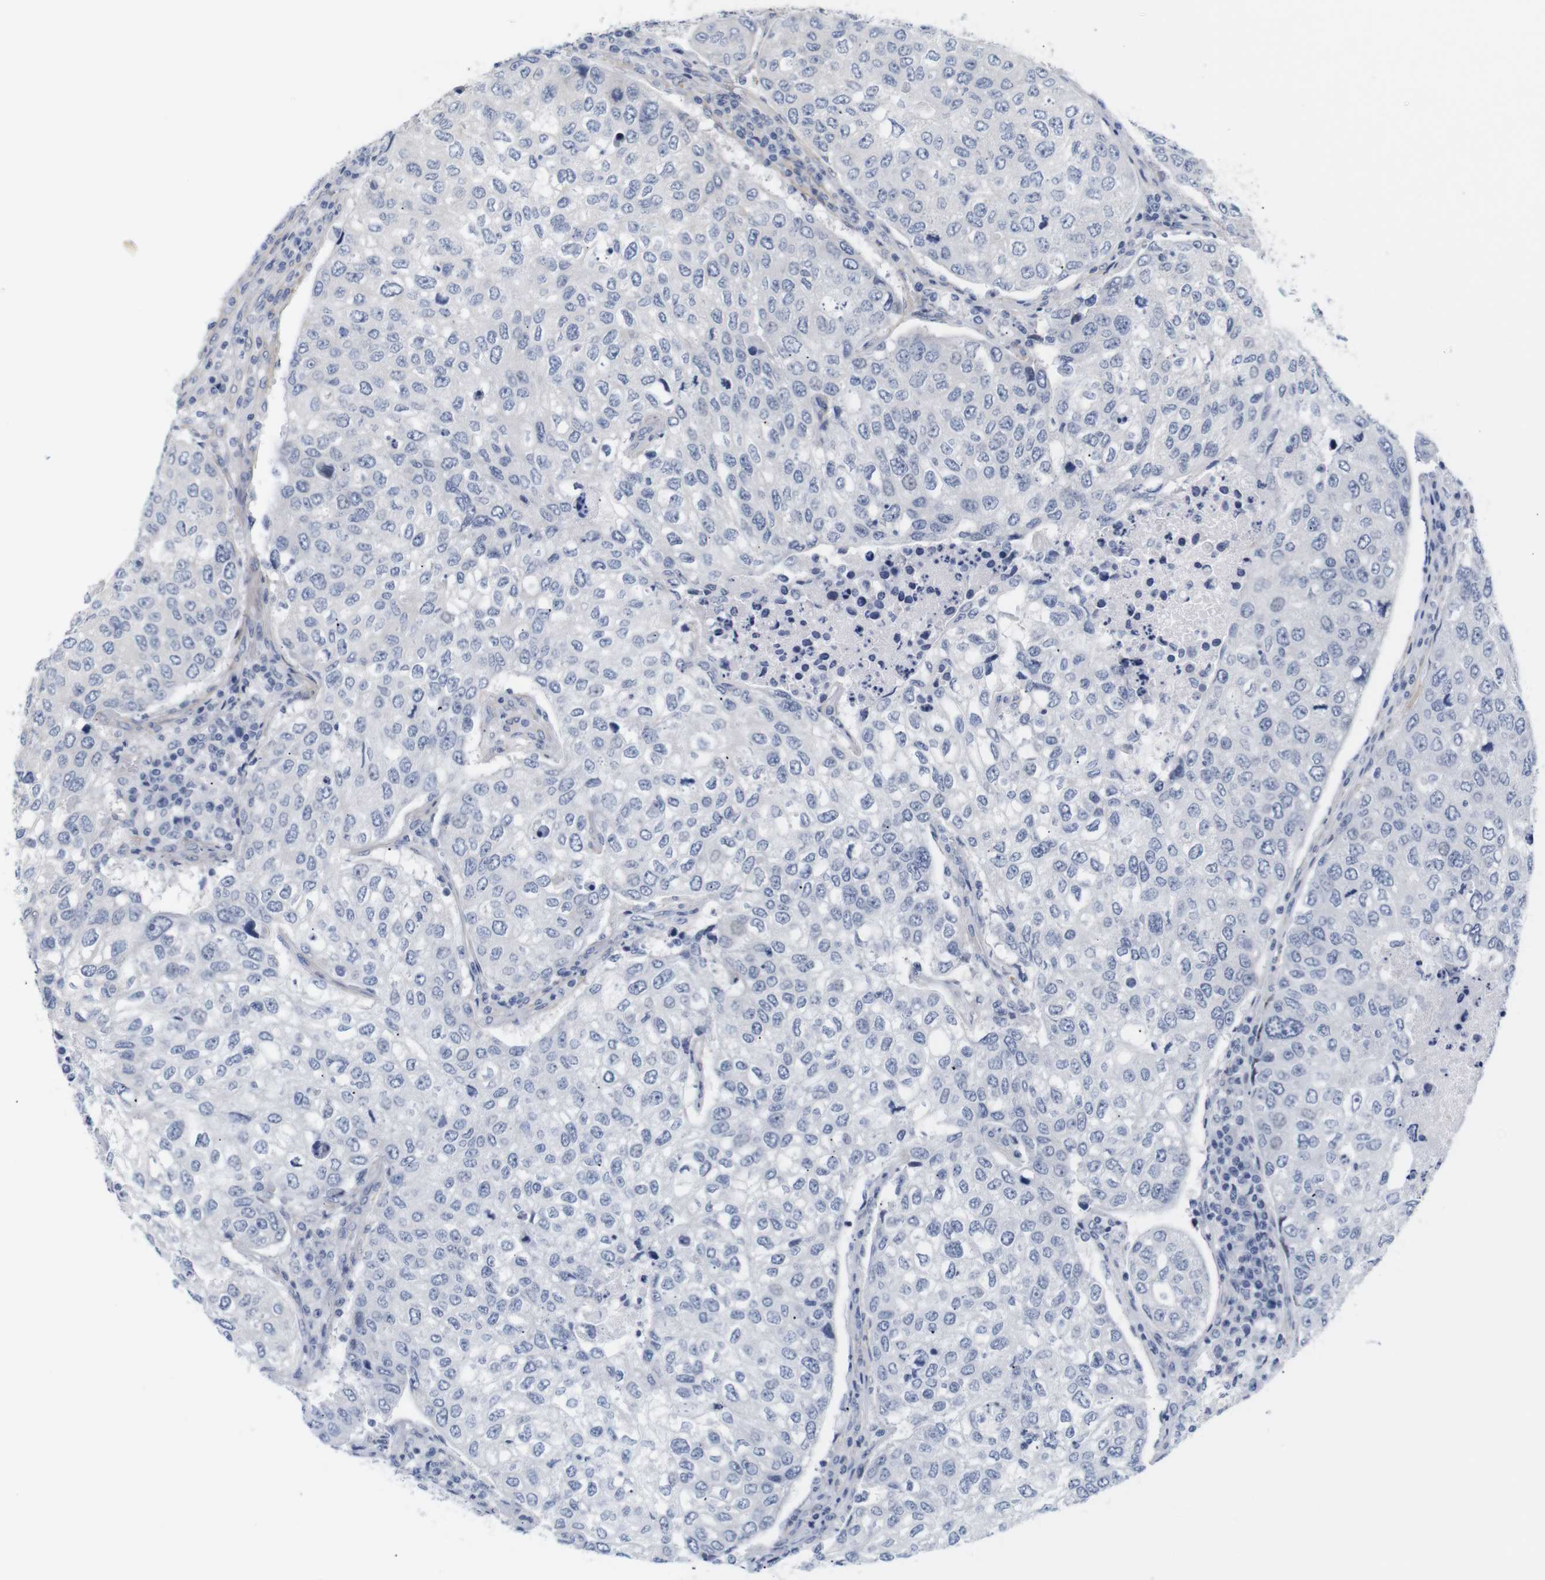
{"staining": {"intensity": "negative", "quantity": "none", "location": "none"}, "tissue": "urothelial cancer", "cell_type": "Tumor cells", "image_type": "cancer", "snomed": [{"axis": "morphology", "description": "Urothelial carcinoma, High grade"}, {"axis": "topography", "description": "Lymph node"}, {"axis": "topography", "description": "Urinary bladder"}], "caption": "Photomicrograph shows no significant protein expression in tumor cells of urothelial cancer.", "gene": "STMN3", "patient": {"sex": "male", "age": 51}}